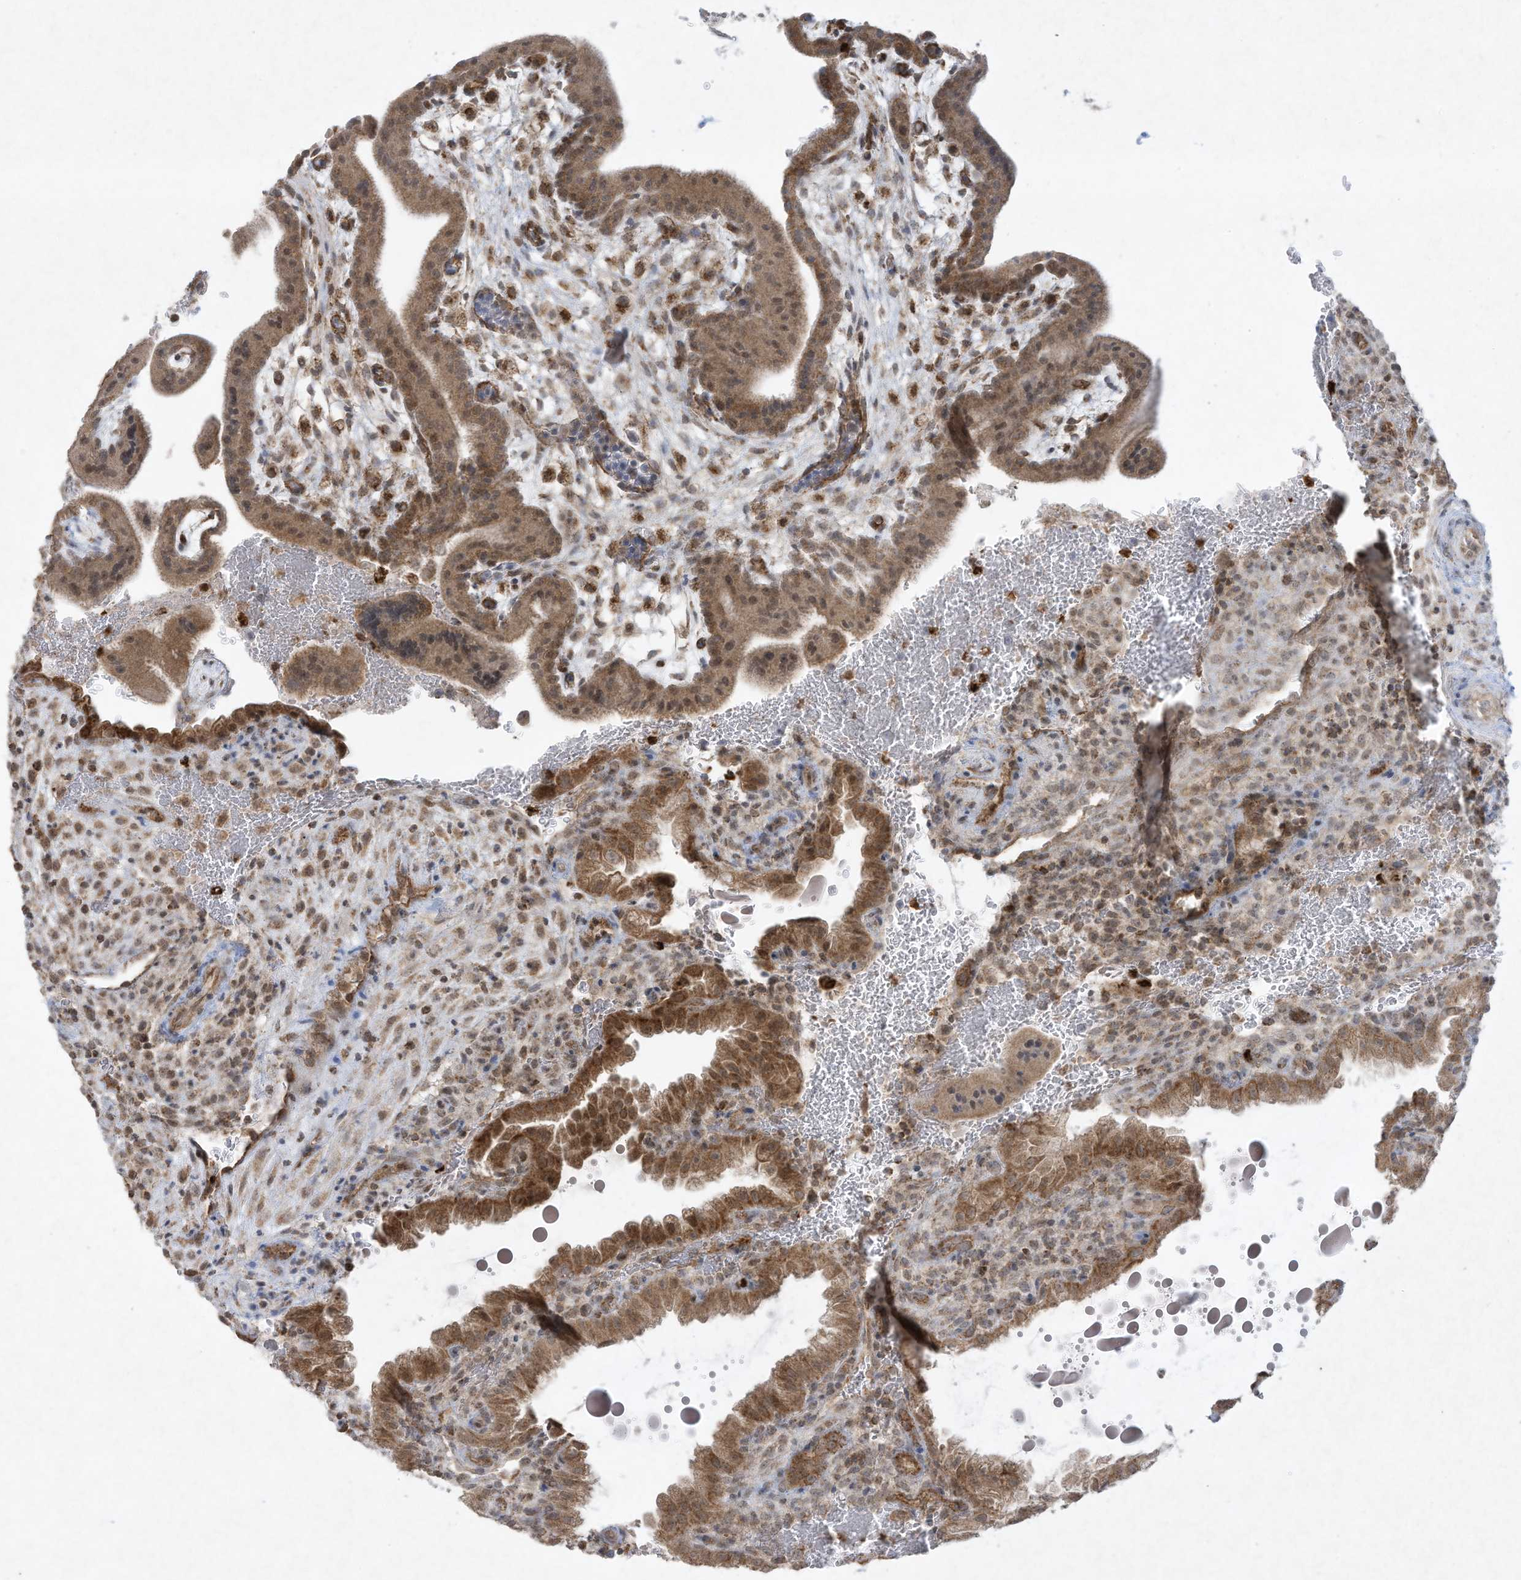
{"staining": {"intensity": "moderate", "quantity": ">75%", "location": "cytoplasmic/membranous,nuclear"}, "tissue": "placenta", "cell_type": "Decidual cells", "image_type": "normal", "snomed": [{"axis": "morphology", "description": "Normal tissue, NOS"}, {"axis": "topography", "description": "Placenta"}], "caption": "This photomicrograph demonstrates immunohistochemistry staining of unremarkable human placenta, with medium moderate cytoplasmic/membranous,nuclear positivity in about >75% of decidual cells.", "gene": "CHRNA4", "patient": {"sex": "female", "age": 35}}